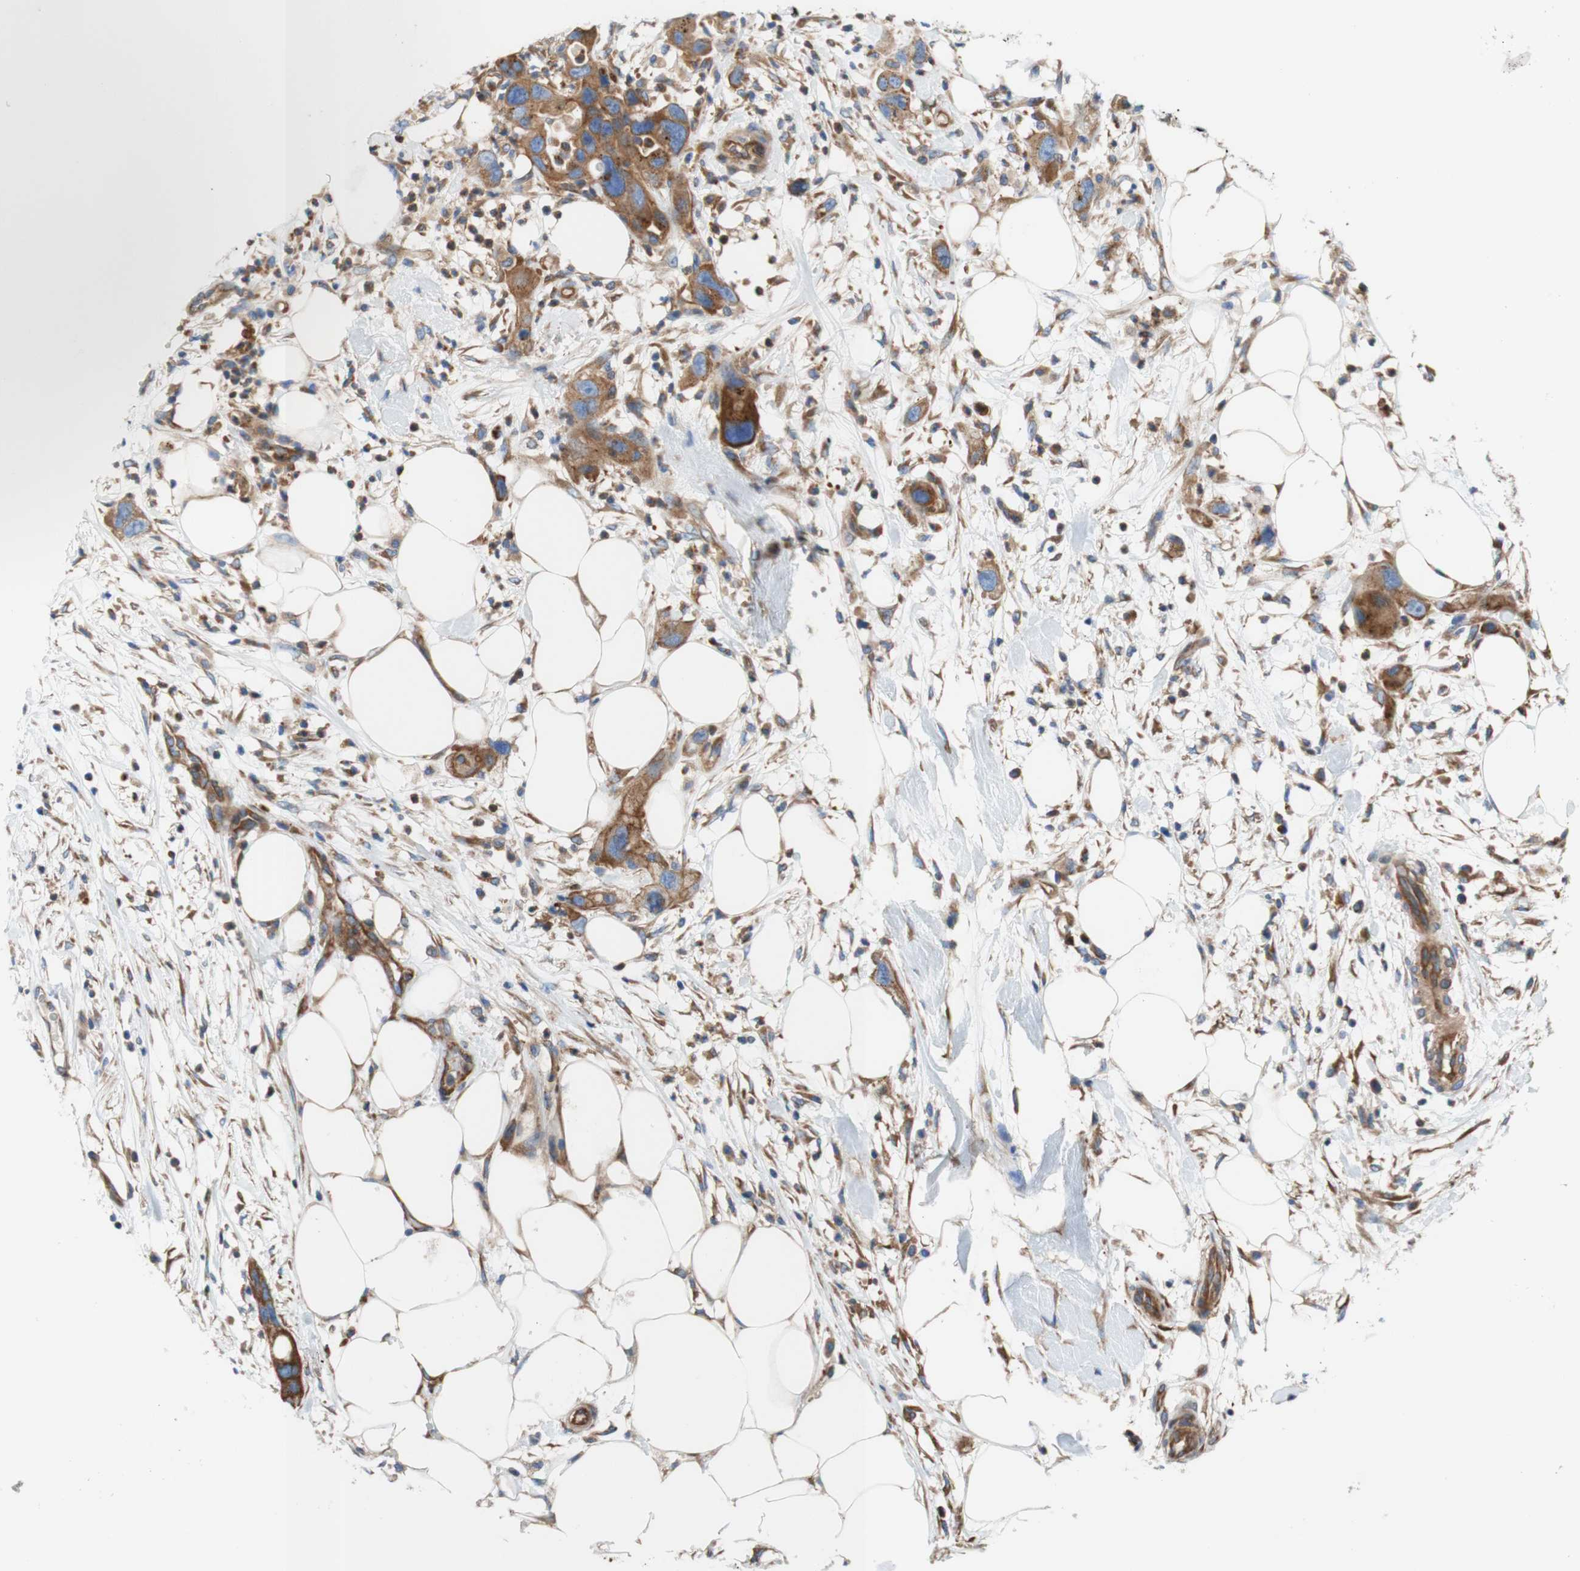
{"staining": {"intensity": "moderate", "quantity": "25%-75%", "location": "cytoplasmic/membranous"}, "tissue": "pancreatic cancer", "cell_type": "Tumor cells", "image_type": "cancer", "snomed": [{"axis": "morphology", "description": "Adenocarcinoma, NOS"}, {"axis": "topography", "description": "Pancreas"}], "caption": "Pancreatic adenocarcinoma tissue shows moderate cytoplasmic/membranous staining in about 25%-75% of tumor cells", "gene": "STOM", "patient": {"sex": "female", "age": 71}}